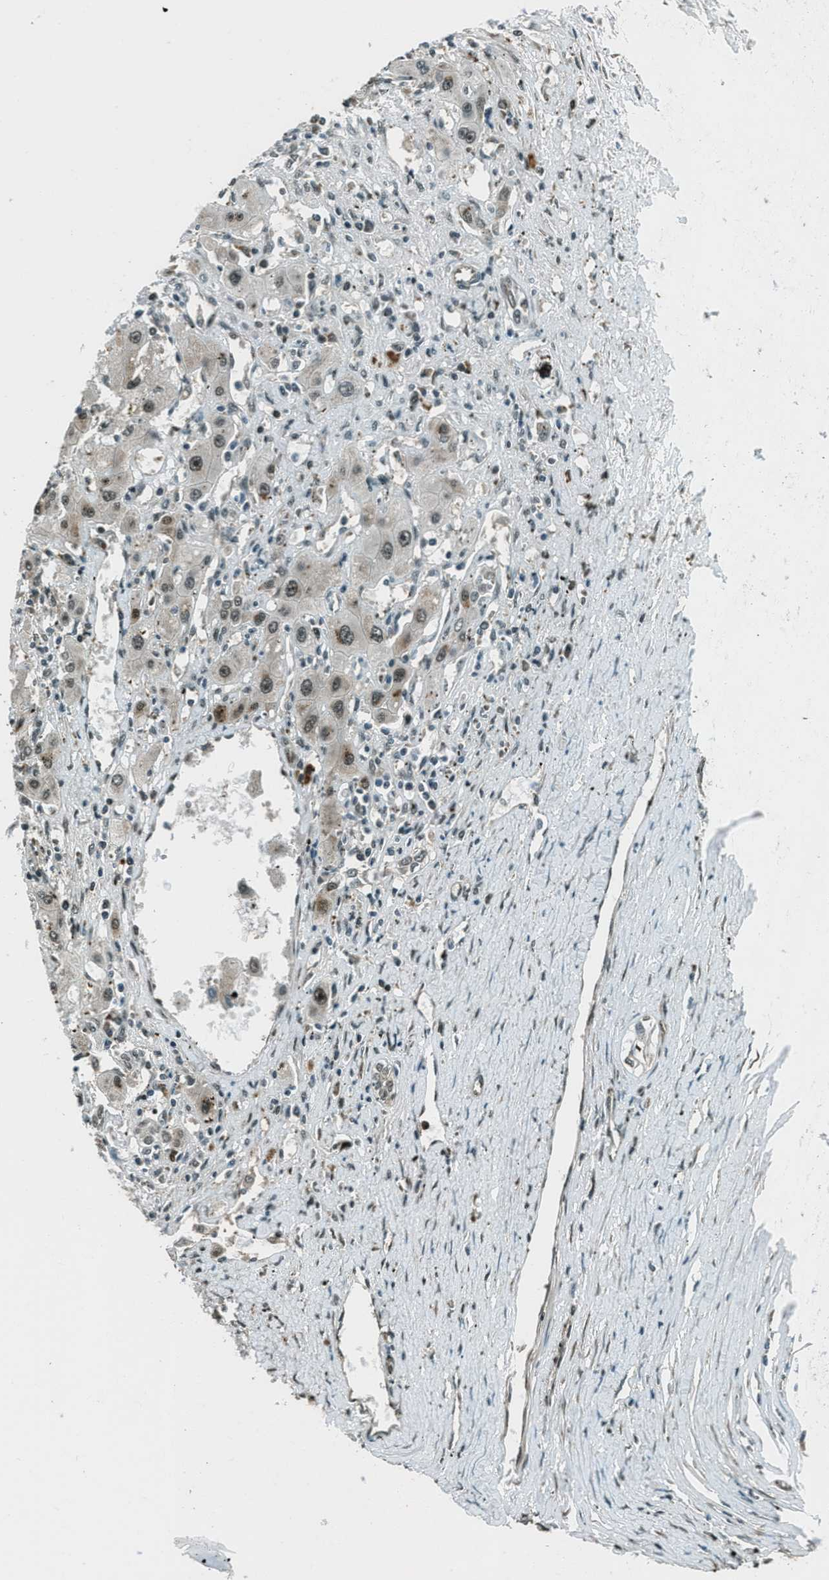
{"staining": {"intensity": "weak", "quantity": "<25%", "location": "nuclear"}, "tissue": "liver cancer", "cell_type": "Tumor cells", "image_type": "cancer", "snomed": [{"axis": "morphology", "description": "Carcinoma, Hepatocellular, NOS"}, {"axis": "topography", "description": "Liver"}], "caption": "Liver cancer (hepatocellular carcinoma) stained for a protein using immunohistochemistry (IHC) displays no positivity tumor cells.", "gene": "TARDBP", "patient": {"sex": "male", "age": 72}}